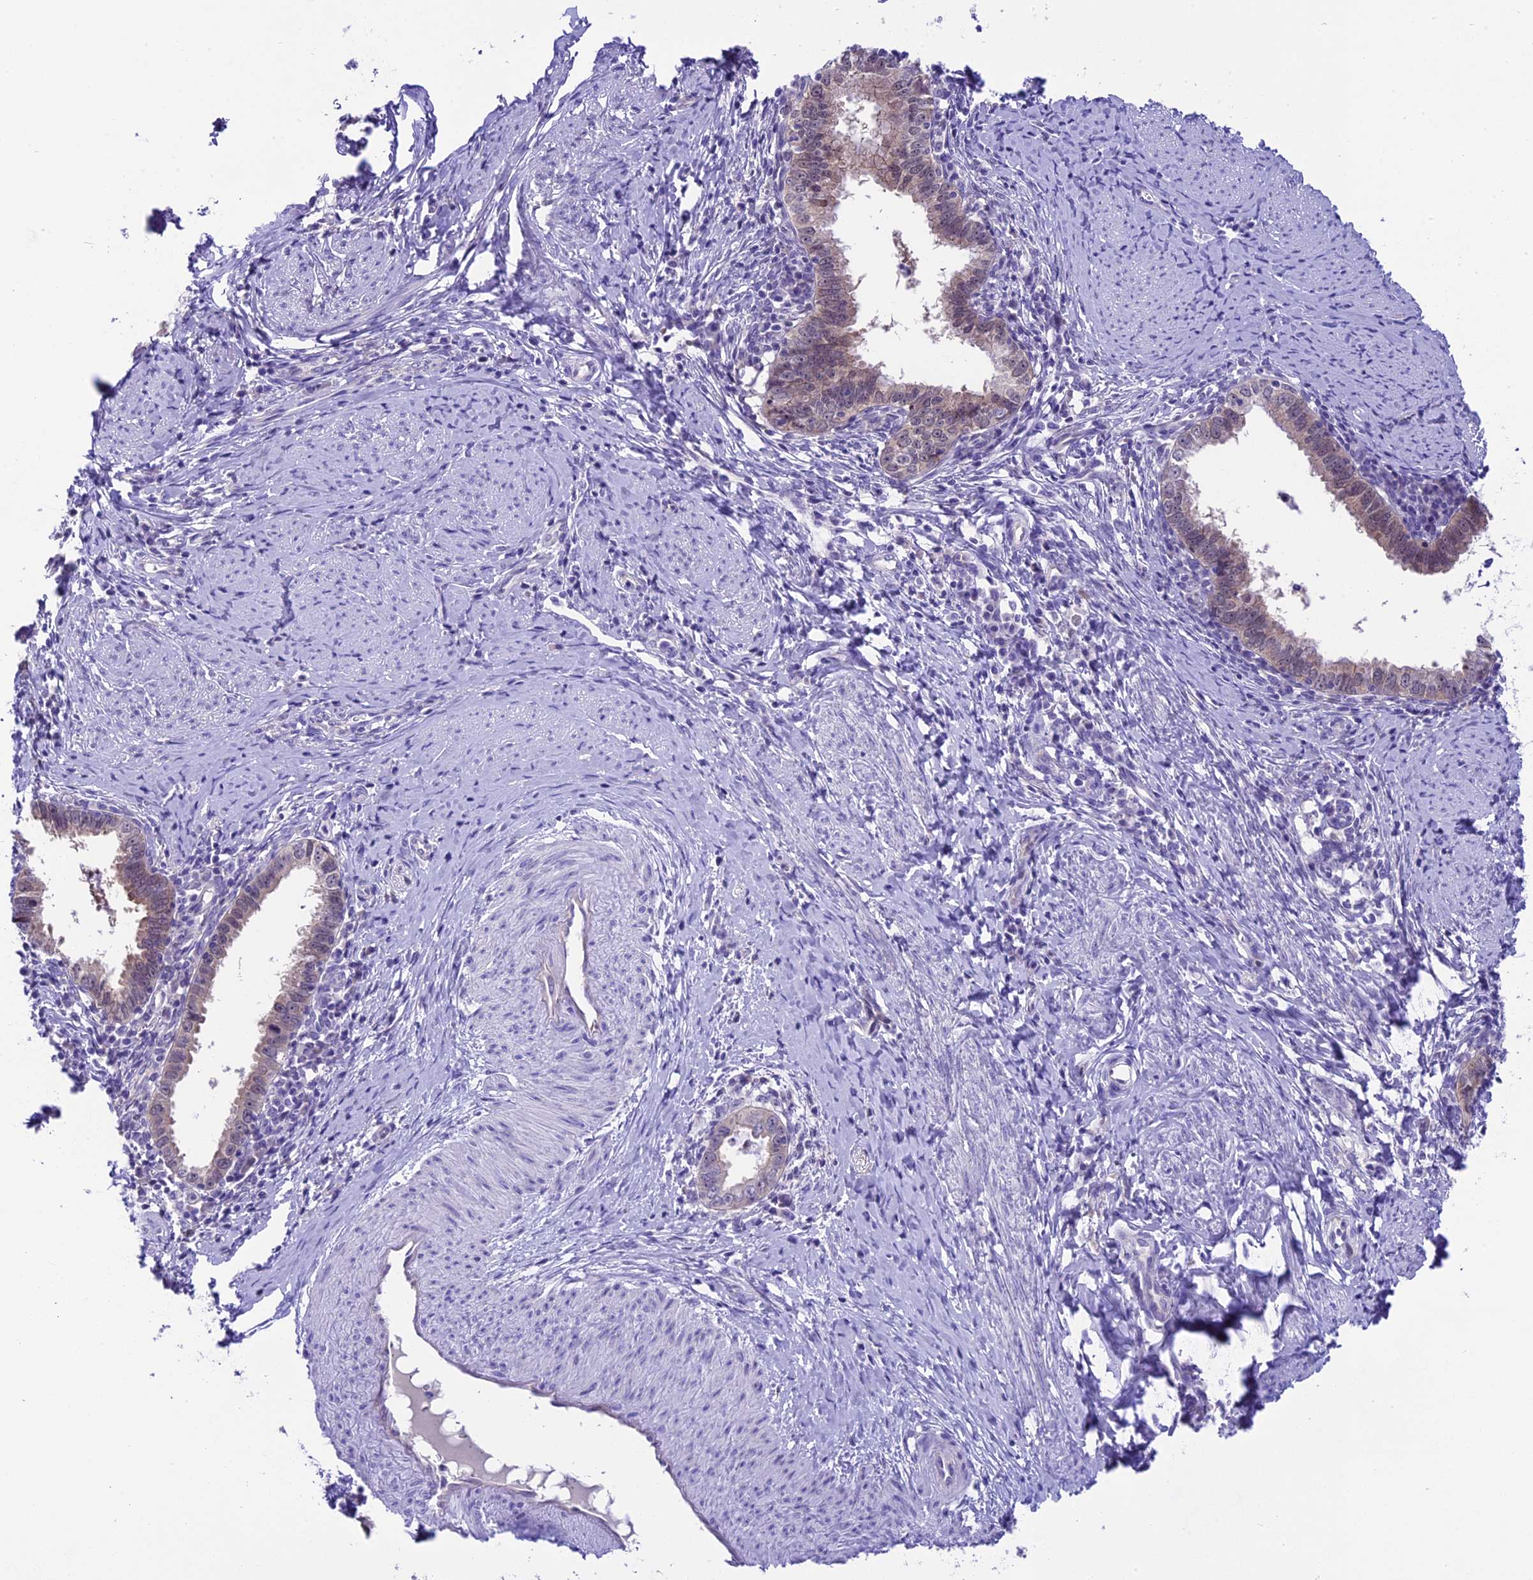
{"staining": {"intensity": "weak", "quantity": "25%-75%", "location": "cytoplasmic/membranous,nuclear"}, "tissue": "cervical cancer", "cell_type": "Tumor cells", "image_type": "cancer", "snomed": [{"axis": "morphology", "description": "Adenocarcinoma, NOS"}, {"axis": "topography", "description": "Cervix"}], "caption": "Brown immunohistochemical staining in human adenocarcinoma (cervical) displays weak cytoplasmic/membranous and nuclear positivity in approximately 25%-75% of tumor cells.", "gene": "PRR15", "patient": {"sex": "female", "age": 36}}